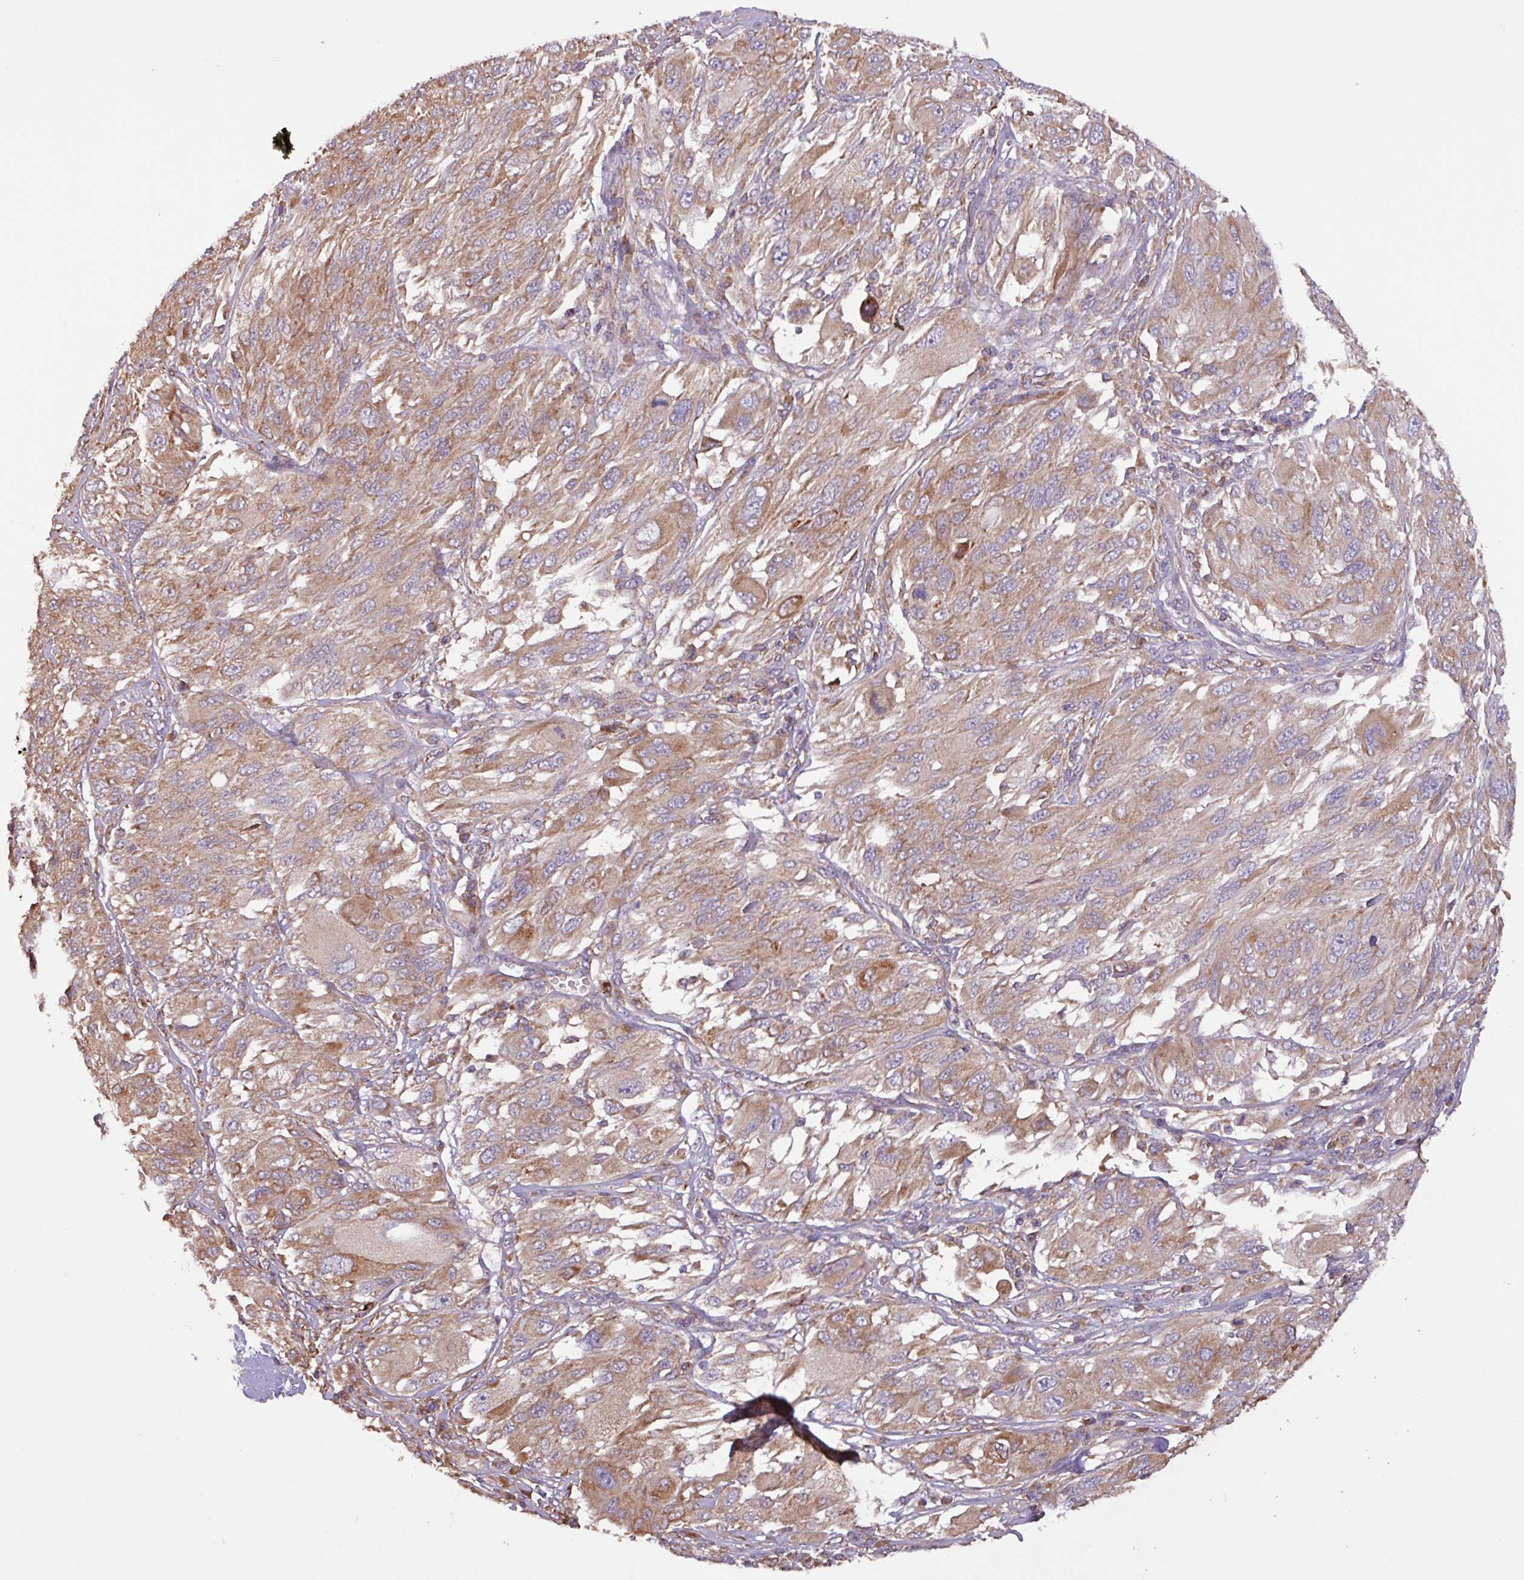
{"staining": {"intensity": "moderate", "quantity": ">75%", "location": "cytoplasmic/membranous"}, "tissue": "melanoma", "cell_type": "Tumor cells", "image_type": "cancer", "snomed": [{"axis": "morphology", "description": "Malignant melanoma, NOS"}, {"axis": "topography", "description": "Skin"}], "caption": "Melanoma stained with DAB IHC exhibits medium levels of moderate cytoplasmic/membranous staining in approximately >75% of tumor cells.", "gene": "PTPRQ", "patient": {"sex": "female", "age": 91}}